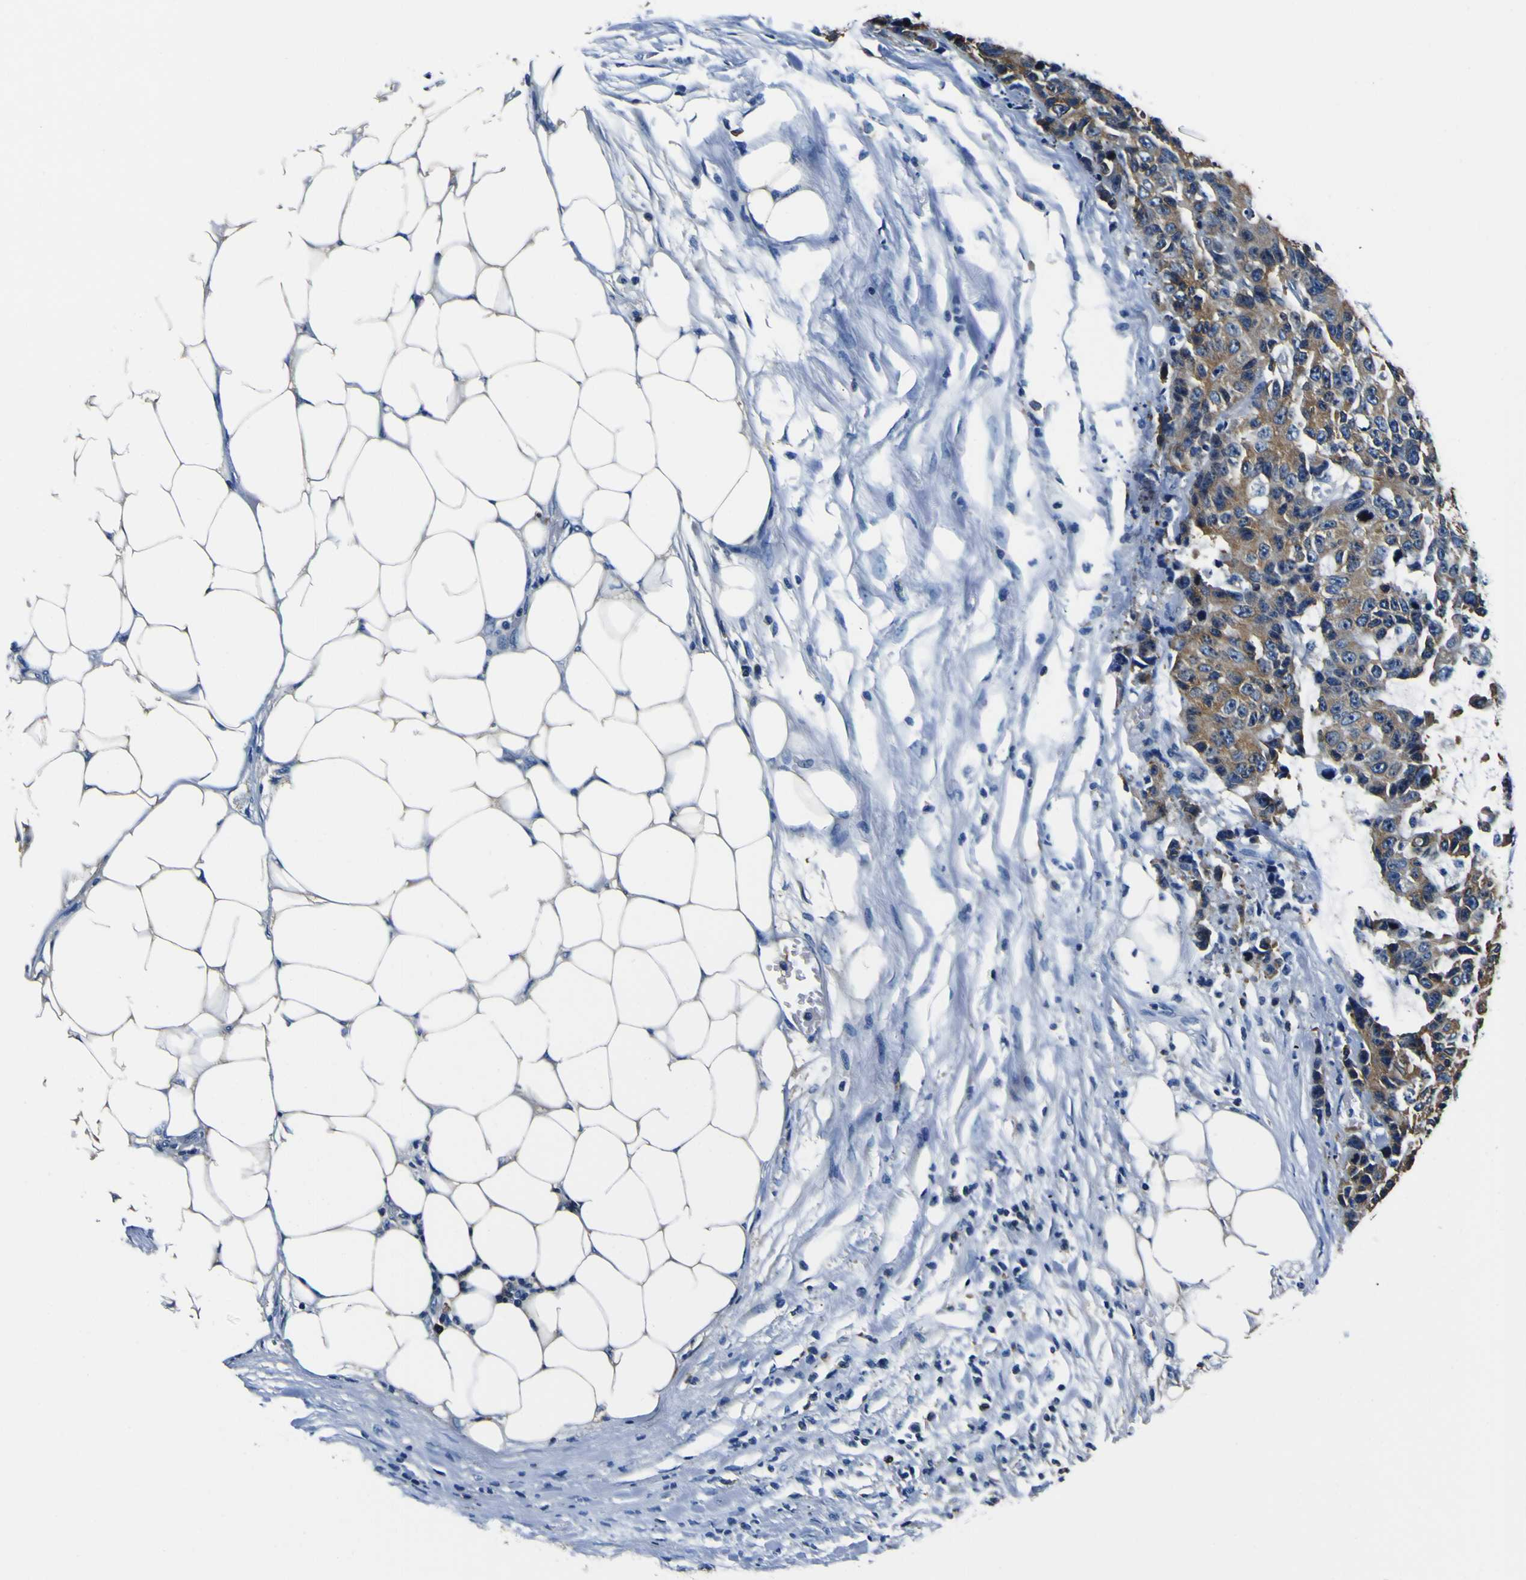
{"staining": {"intensity": "moderate", "quantity": ">75%", "location": "cytoplasmic/membranous"}, "tissue": "colorectal cancer", "cell_type": "Tumor cells", "image_type": "cancer", "snomed": [{"axis": "morphology", "description": "Adenocarcinoma, NOS"}, {"axis": "topography", "description": "Colon"}], "caption": "Immunohistochemistry (IHC) of human colorectal adenocarcinoma displays medium levels of moderate cytoplasmic/membranous staining in about >75% of tumor cells.", "gene": "TUBA1B", "patient": {"sex": "female", "age": 86}}